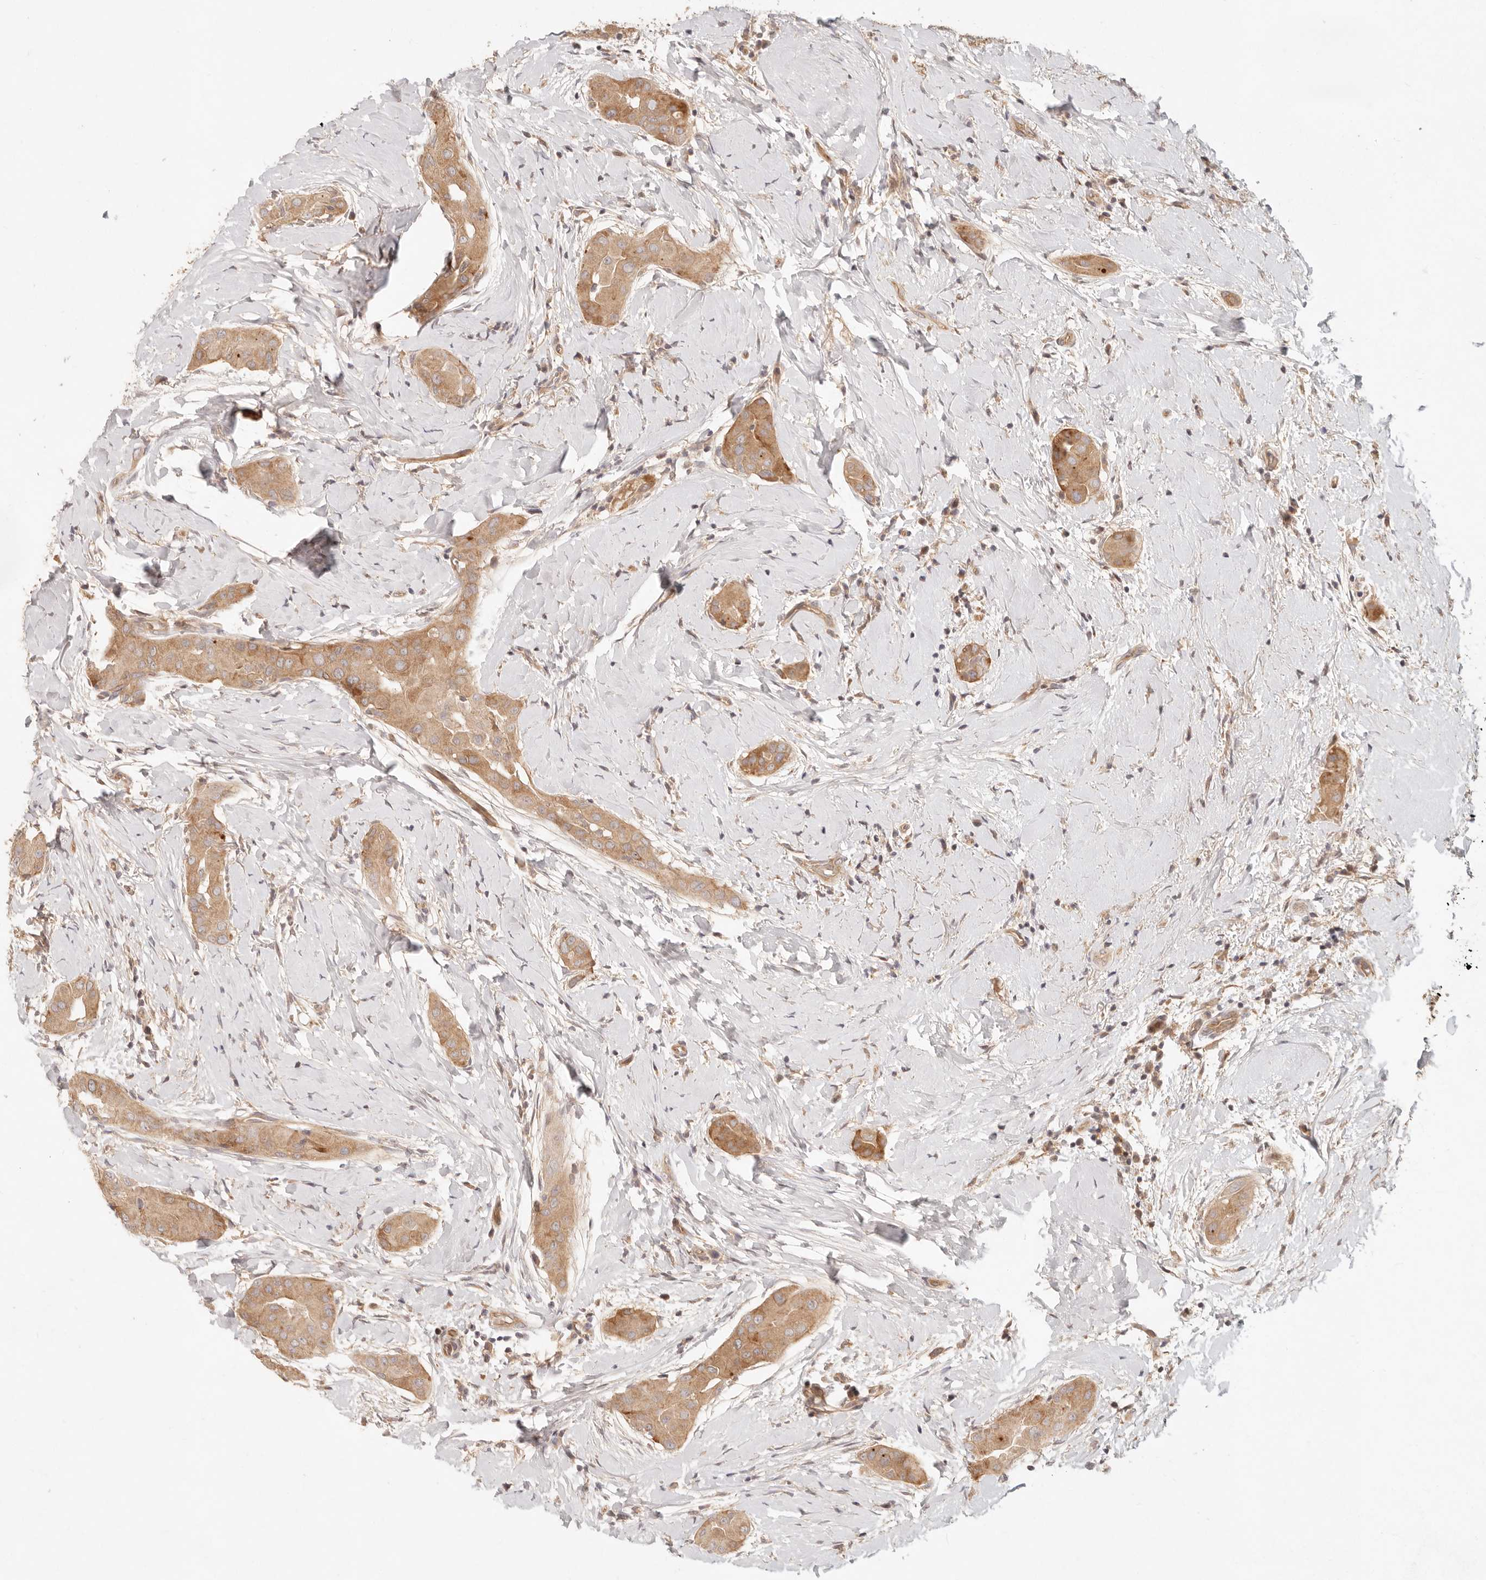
{"staining": {"intensity": "moderate", "quantity": ">75%", "location": "cytoplasmic/membranous"}, "tissue": "thyroid cancer", "cell_type": "Tumor cells", "image_type": "cancer", "snomed": [{"axis": "morphology", "description": "Papillary adenocarcinoma, NOS"}, {"axis": "topography", "description": "Thyroid gland"}], "caption": "Immunohistochemical staining of thyroid cancer reveals medium levels of moderate cytoplasmic/membranous protein expression in approximately >75% of tumor cells. (DAB (3,3'-diaminobenzidine) IHC, brown staining for protein, blue staining for nuclei).", "gene": "PPP1R3B", "patient": {"sex": "male", "age": 33}}